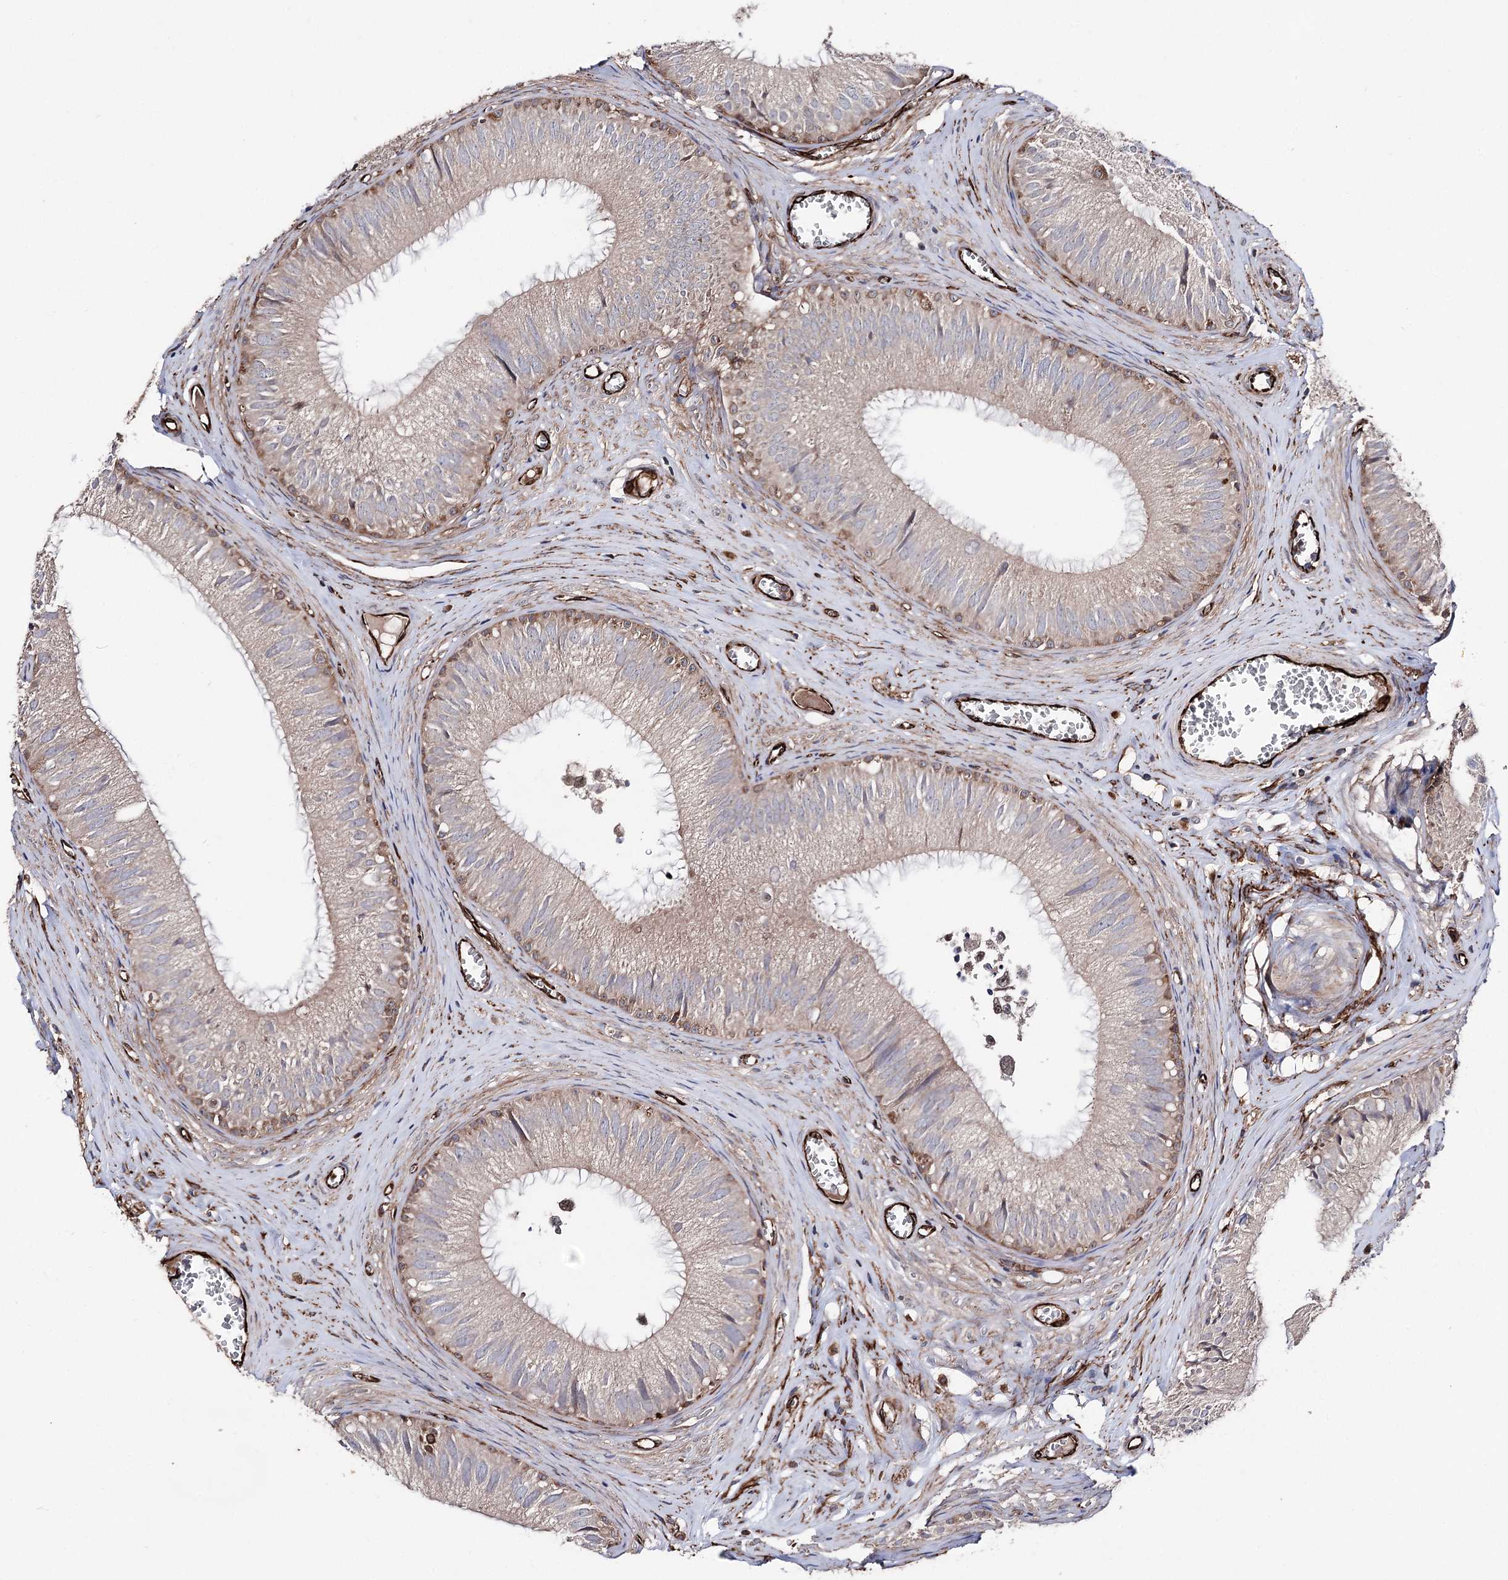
{"staining": {"intensity": "moderate", "quantity": "25%-75%", "location": "cytoplasmic/membranous"}, "tissue": "epididymis", "cell_type": "Glandular cells", "image_type": "normal", "snomed": [{"axis": "morphology", "description": "Normal tissue, NOS"}, {"axis": "topography", "description": "Epididymis"}], "caption": "Protein positivity by immunohistochemistry exhibits moderate cytoplasmic/membranous expression in approximately 25%-75% of glandular cells in normal epididymis. The staining was performed using DAB (3,3'-diaminobenzidine) to visualize the protein expression in brown, while the nuclei were stained in blue with hematoxylin (Magnification: 20x).", "gene": "MIB1", "patient": {"sex": "male", "age": 36}}